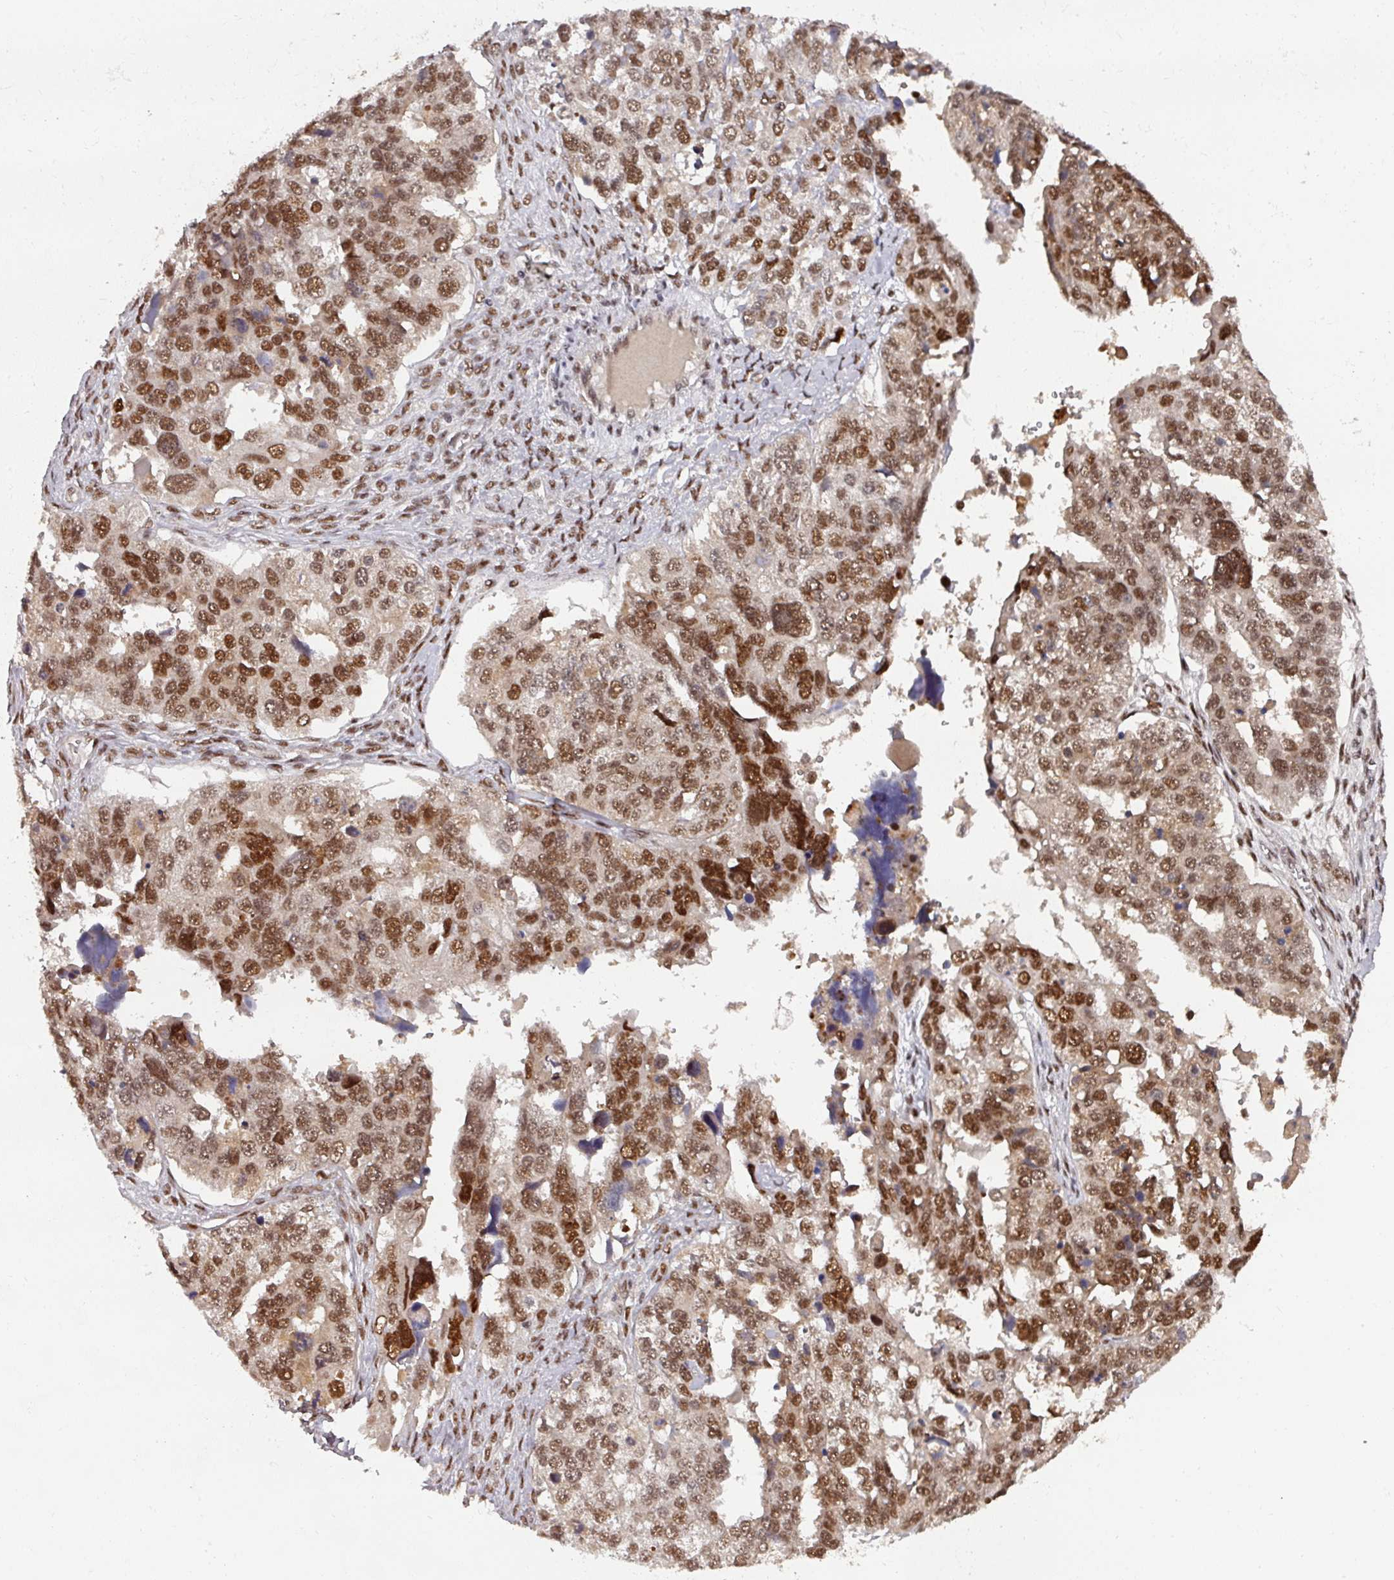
{"staining": {"intensity": "strong", "quantity": ">75%", "location": "nuclear"}, "tissue": "ovarian cancer", "cell_type": "Tumor cells", "image_type": "cancer", "snomed": [{"axis": "morphology", "description": "Cystadenocarcinoma, serous, NOS"}, {"axis": "topography", "description": "Ovary"}], "caption": "IHC photomicrograph of ovarian cancer (serous cystadenocarcinoma) stained for a protein (brown), which reveals high levels of strong nuclear positivity in approximately >75% of tumor cells.", "gene": "MEPCE", "patient": {"sex": "female", "age": 76}}